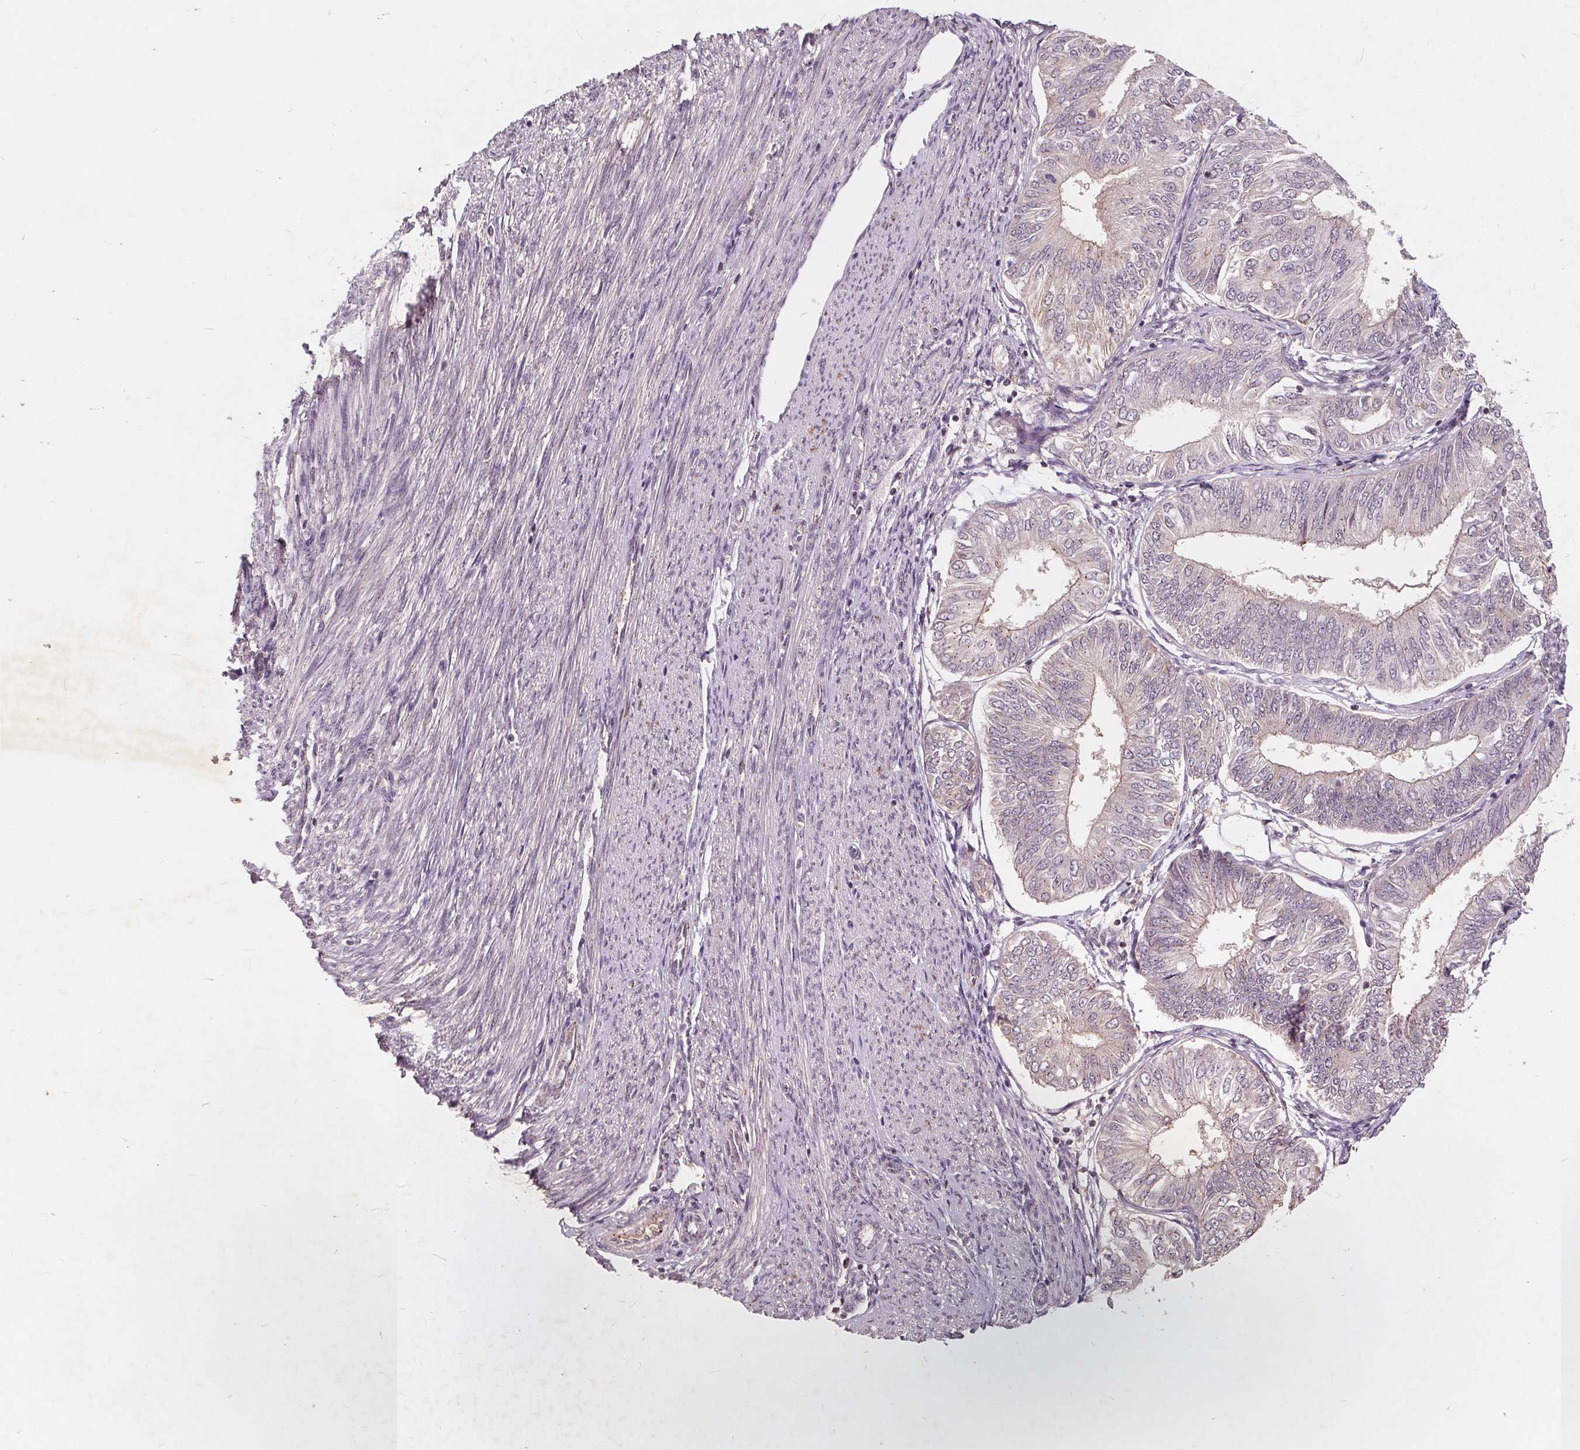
{"staining": {"intensity": "negative", "quantity": "none", "location": "none"}, "tissue": "endometrial cancer", "cell_type": "Tumor cells", "image_type": "cancer", "snomed": [{"axis": "morphology", "description": "Adenocarcinoma, NOS"}, {"axis": "topography", "description": "Endometrium"}], "caption": "This is an immunohistochemistry photomicrograph of human endometrial adenocarcinoma. There is no expression in tumor cells.", "gene": "CSNK1G2", "patient": {"sex": "female", "age": 58}}